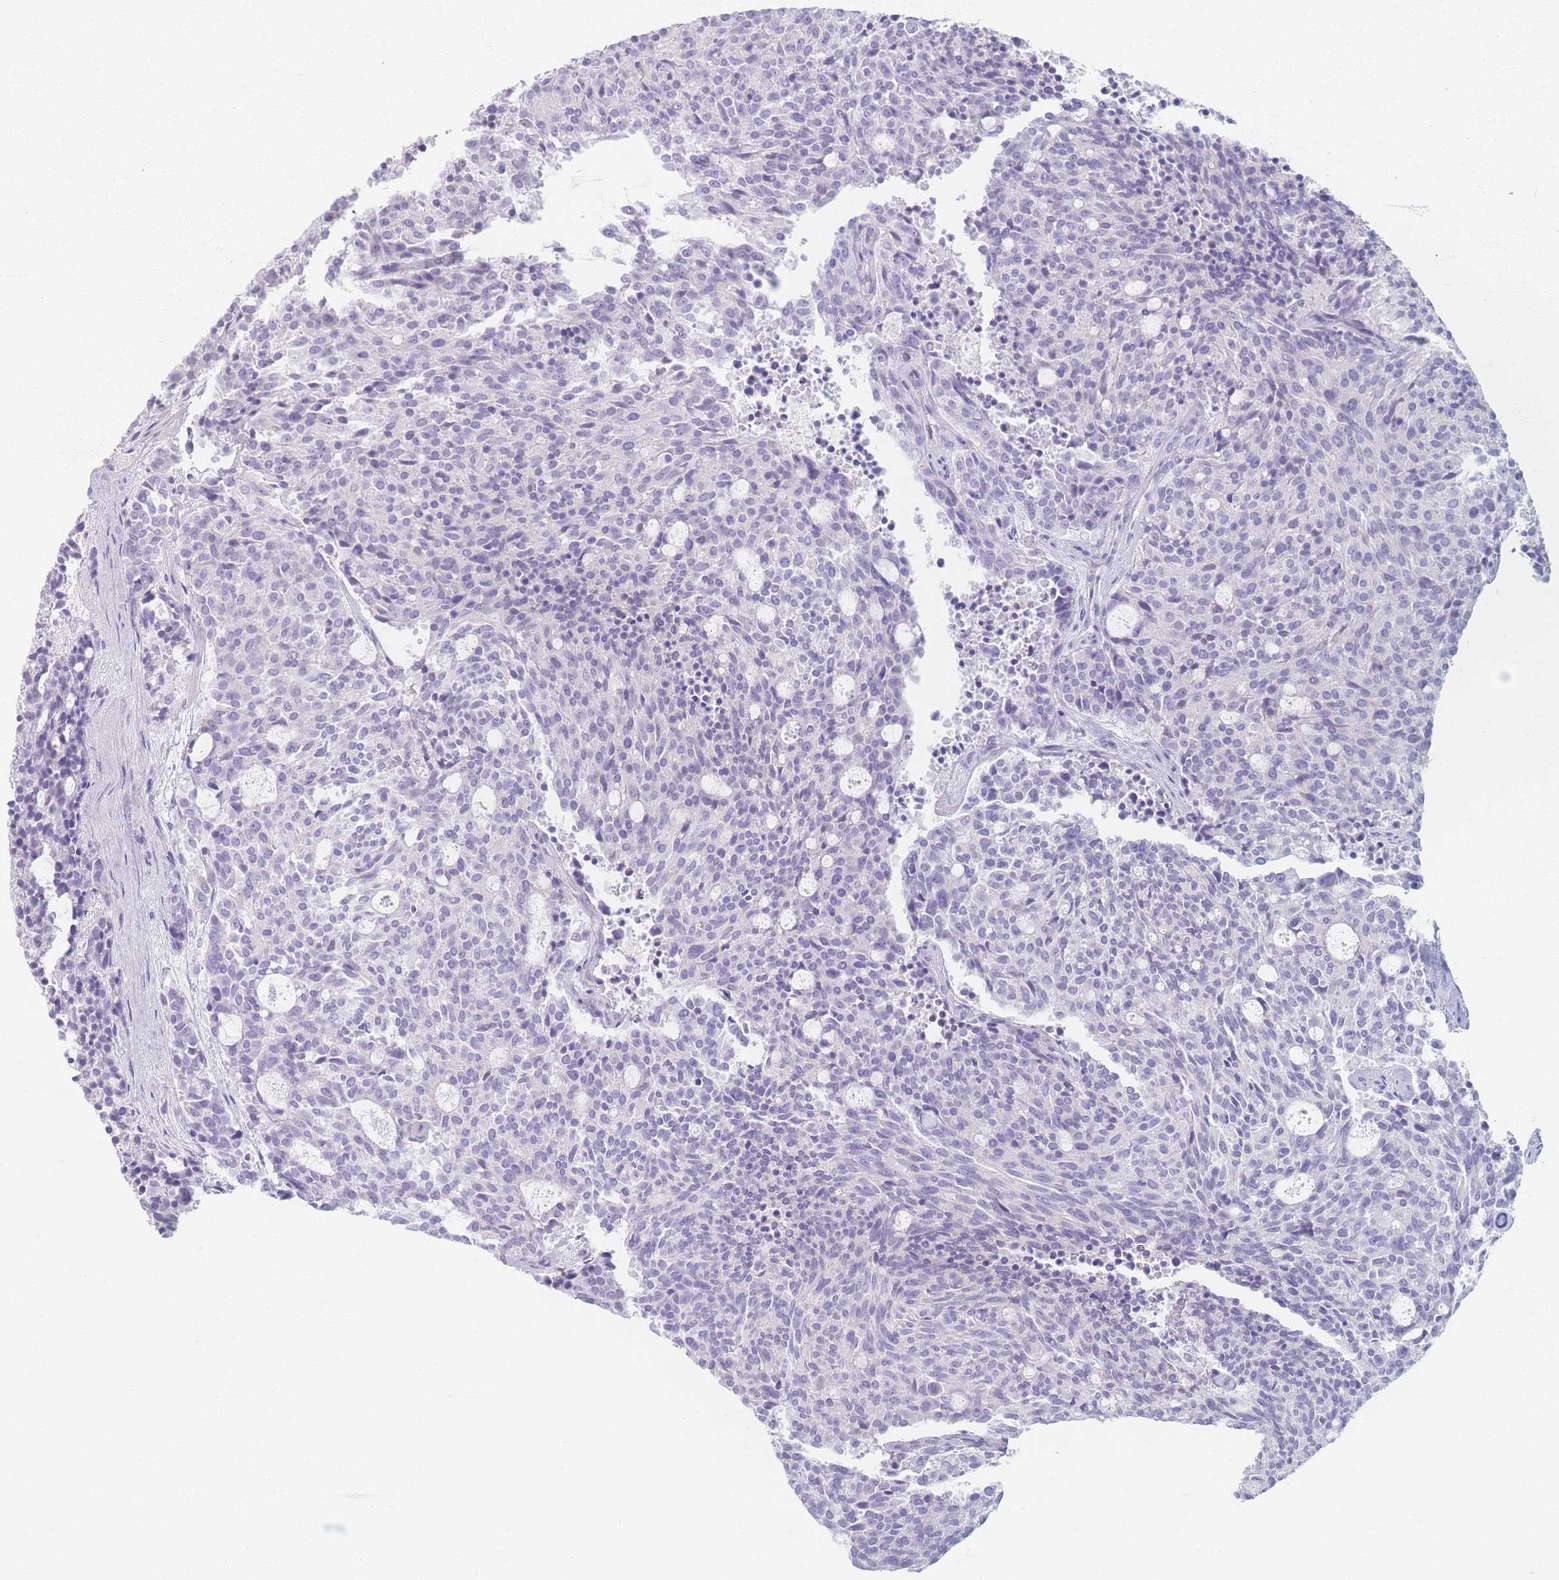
{"staining": {"intensity": "negative", "quantity": "none", "location": "none"}, "tissue": "carcinoid", "cell_type": "Tumor cells", "image_type": "cancer", "snomed": [{"axis": "morphology", "description": "Carcinoid, malignant, NOS"}, {"axis": "topography", "description": "Pancreas"}], "caption": "Immunohistochemistry photomicrograph of carcinoid (malignant) stained for a protein (brown), which exhibits no positivity in tumor cells. Brightfield microscopy of immunohistochemistry stained with DAB (brown) and hematoxylin (blue), captured at high magnification.", "gene": "PIGM", "patient": {"sex": "female", "age": 54}}